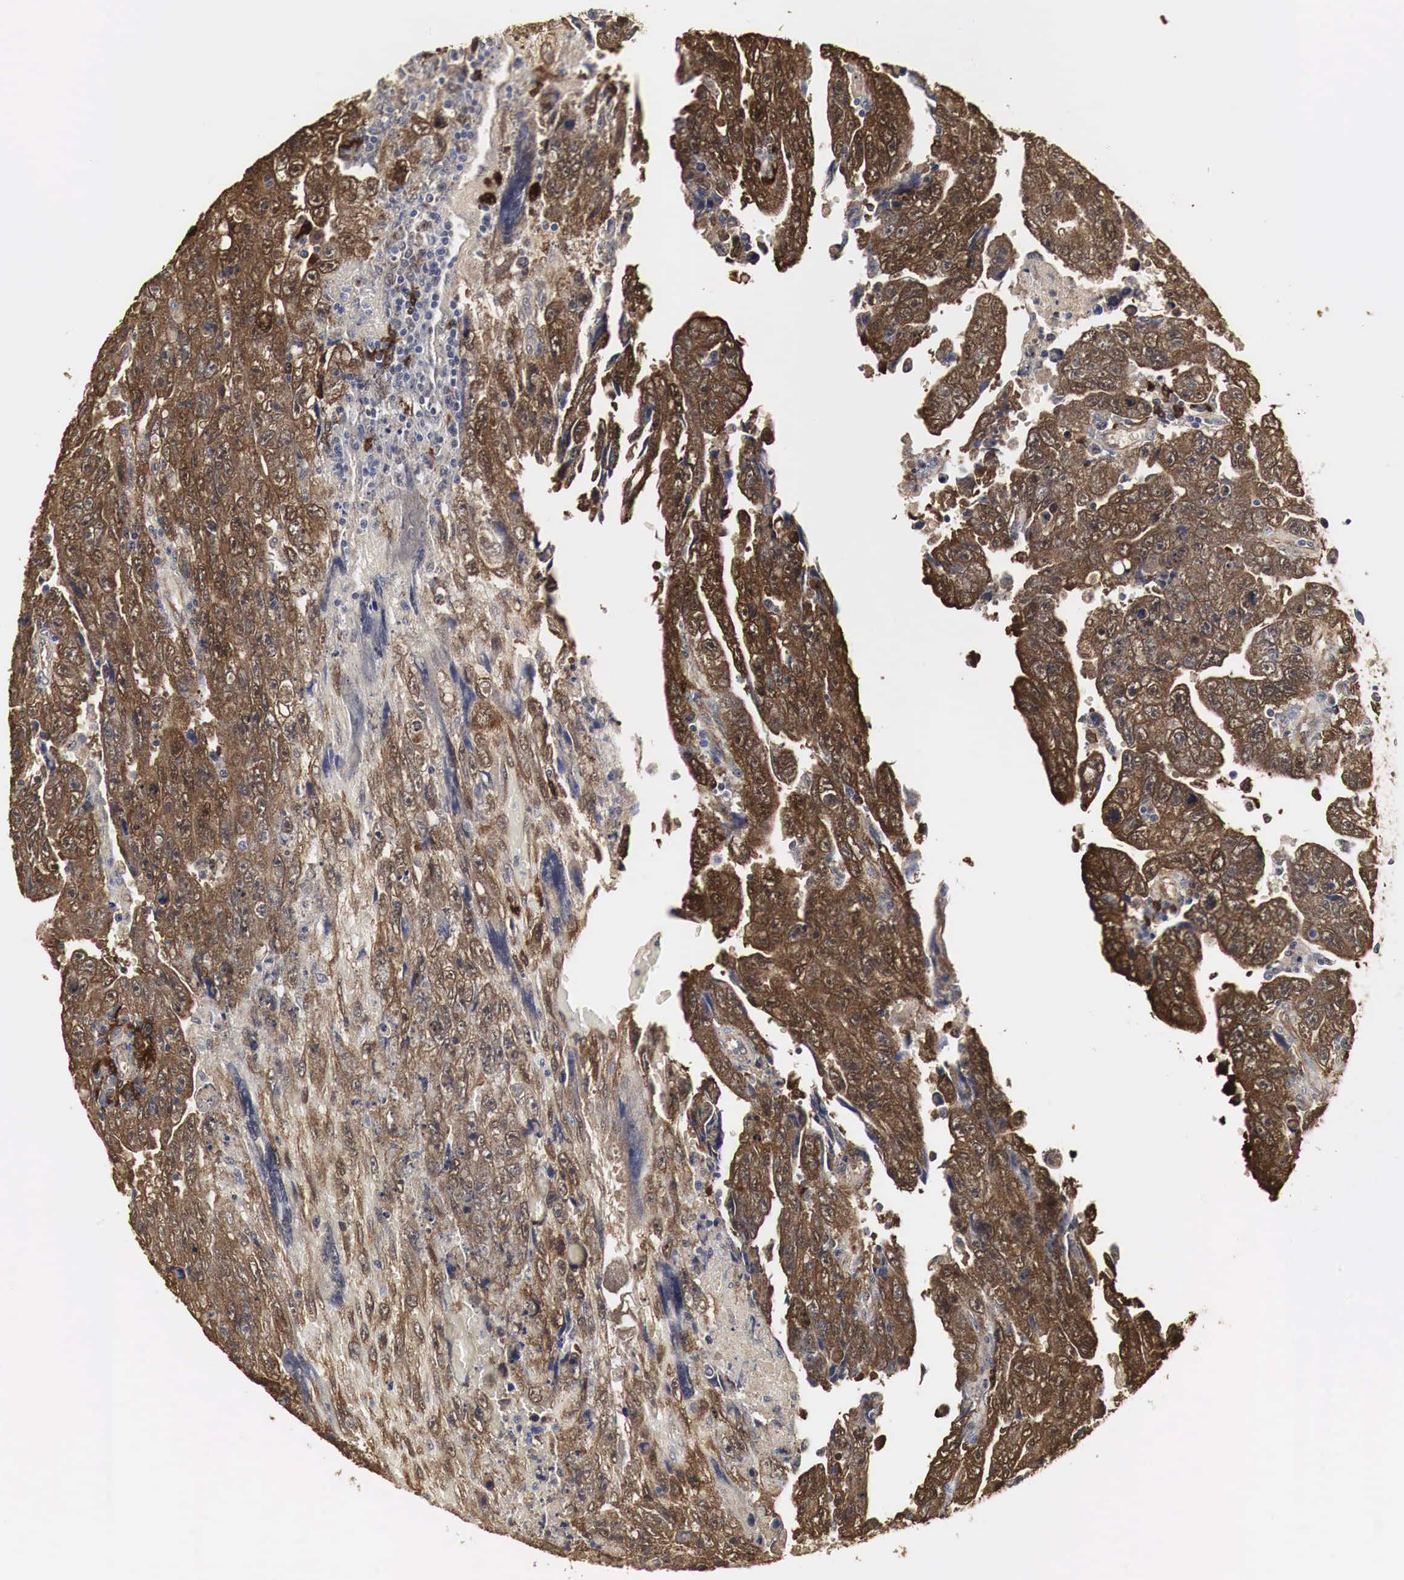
{"staining": {"intensity": "strong", "quantity": ">75%", "location": "cytoplasmic/membranous"}, "tissue": "testis cancer", "cell_type": "Tumor cells", "image_type": "cancer", "snomed": [{"axis": "morphology", "description": "Carcinoma, Embryonal, NOS"}, {"axis": "topography", "description": "Testis"}], "caption": "An immunohistochemistry photomicrograph of tumor tissue is shown. Protein staining in brown labels strong cytoplasmic/membranous positivity in embryonal carcinoma (testis) within tumor cells.", "gene": "SPIN1", "patient": {"sex": "male", "age": 28}}